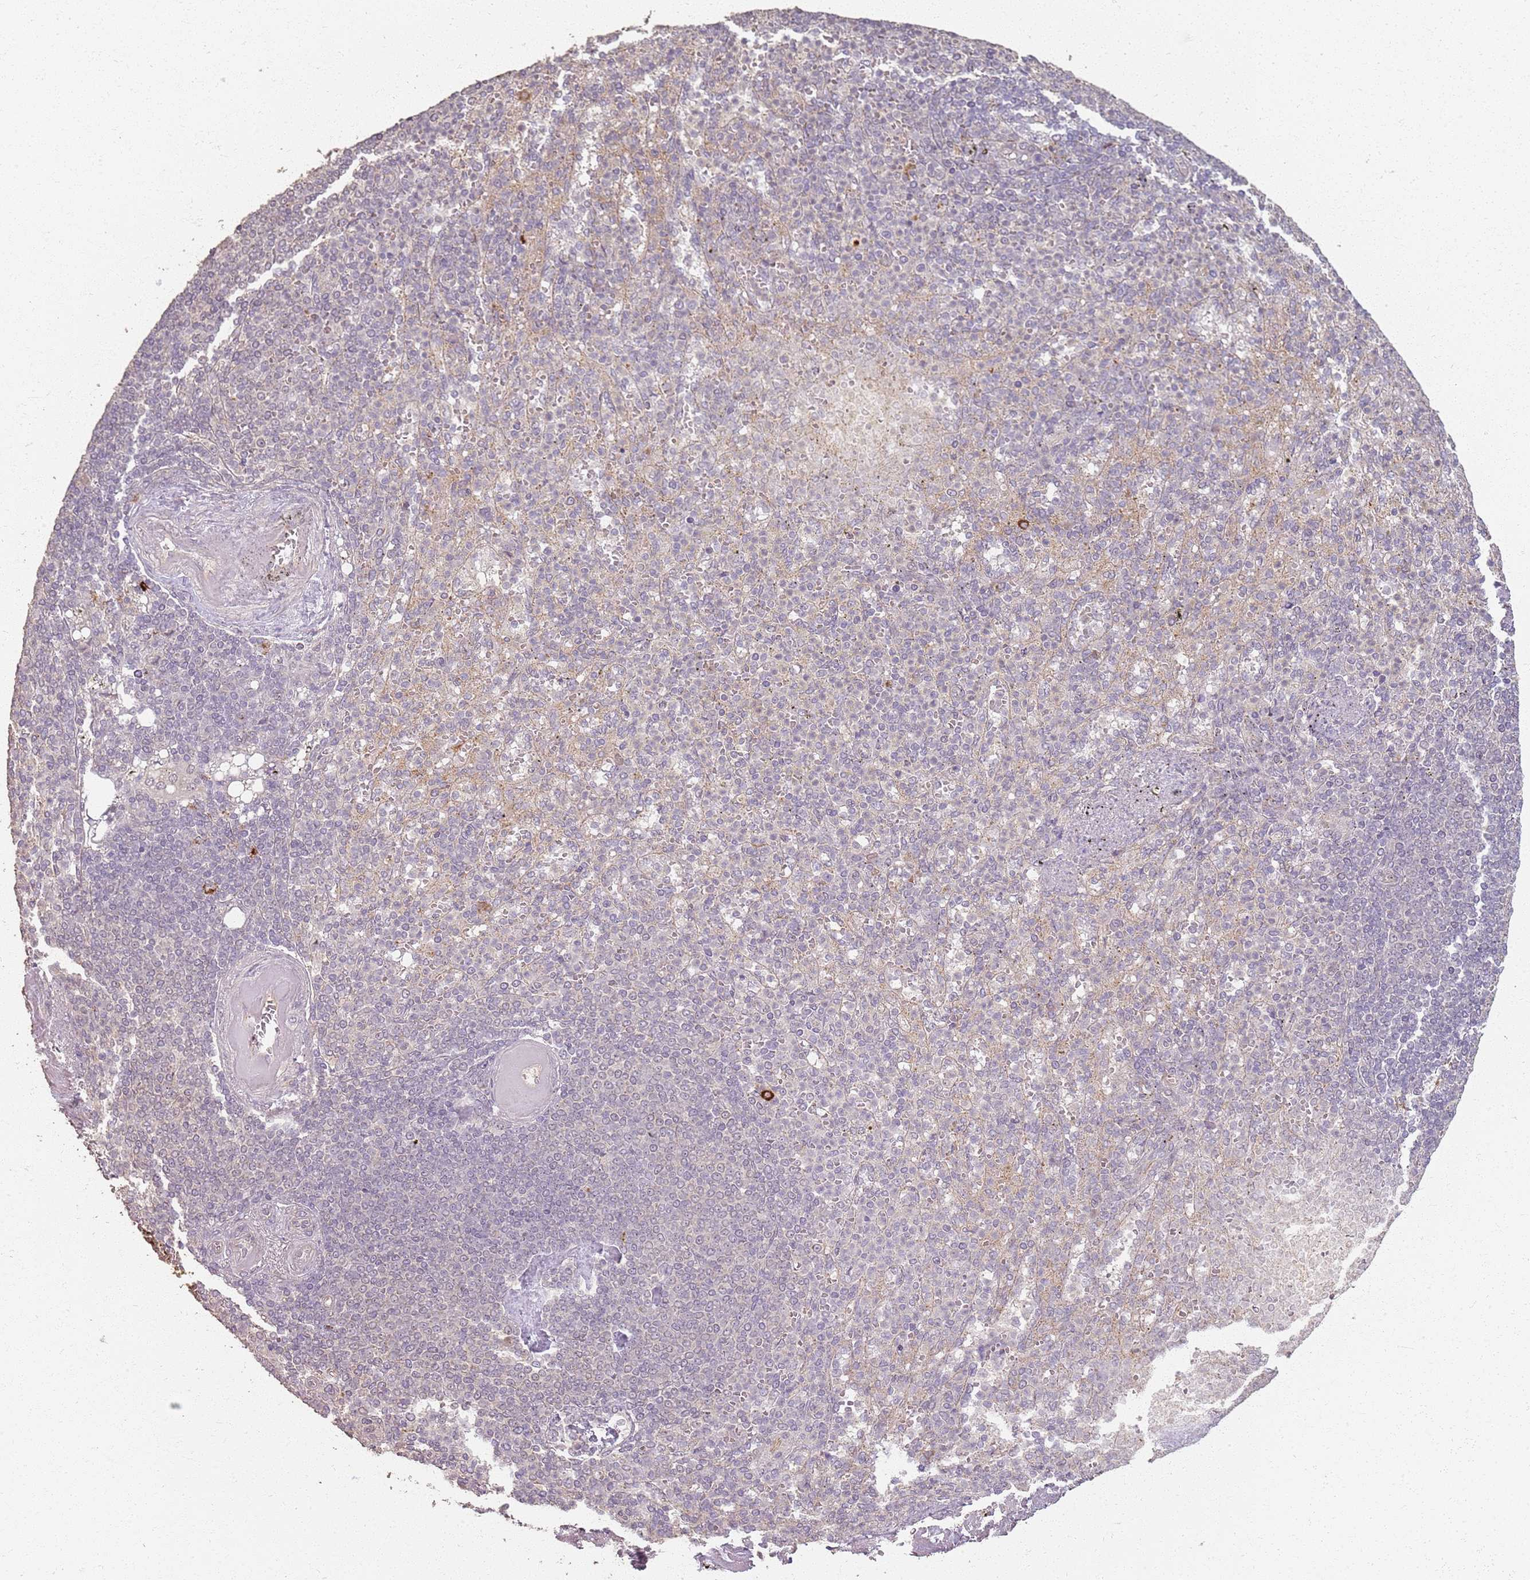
{"staining": {"intensity": "negative", "quantity": "none", "location": "none"}, "tissue": "spleen", "cell_type": "Cells in red pulp", "image_type": "normal", "snomed": [{"axis": "morphology", "description": "Normal tissue, NOS"}, {"axis": "topography", "description": "Spleen"}], "caption": "This image is of benign spleen stained with immunohistochemistry to label a protein in brown with the nuclei are counter-stained blue. There is no staining in cells in red pulp.", "gene": "CCDC168", "patient": {"sex": "female", "age": 74}}